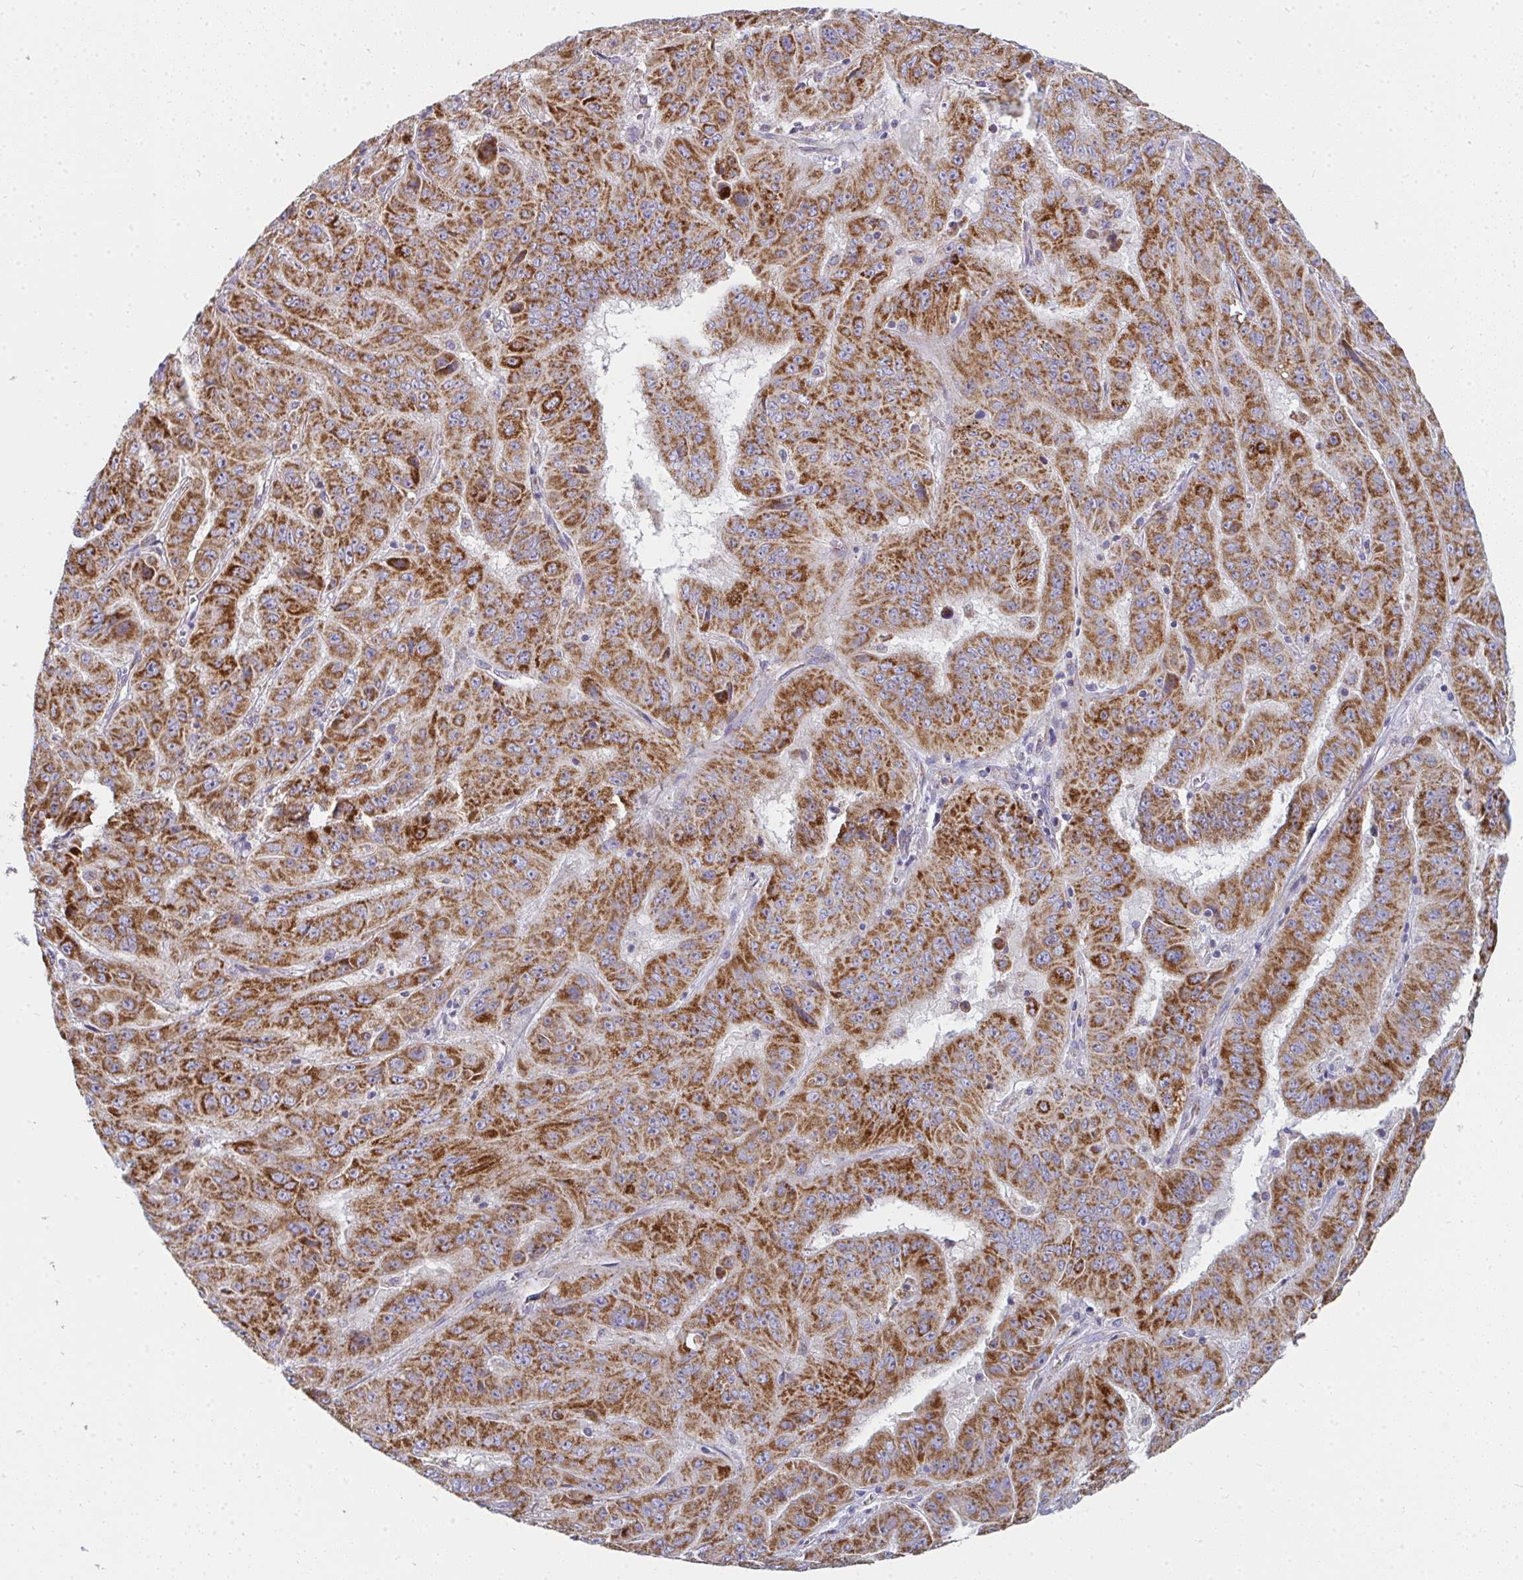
{"staining": {"intensity": "strong", "quantity": ">75%", "location": "cytoplasmic/membranous"}, "tissue": "pancreatic cancer", "cell_type": "Tumor cells", "image_type": "cancer", "snomed": [{"axis": "morphology", "description": "Adenocarcinoma, NOS"}, {"axis": "topography", "description": "Pancreas"}], "caption": "Pancreatic cancer stained for a protein demonstrates strong cytoplasmic/membranous positivity in tumor cells.", "gene": "FAHD1", "patient": {"sex": "male", "age": 63}}